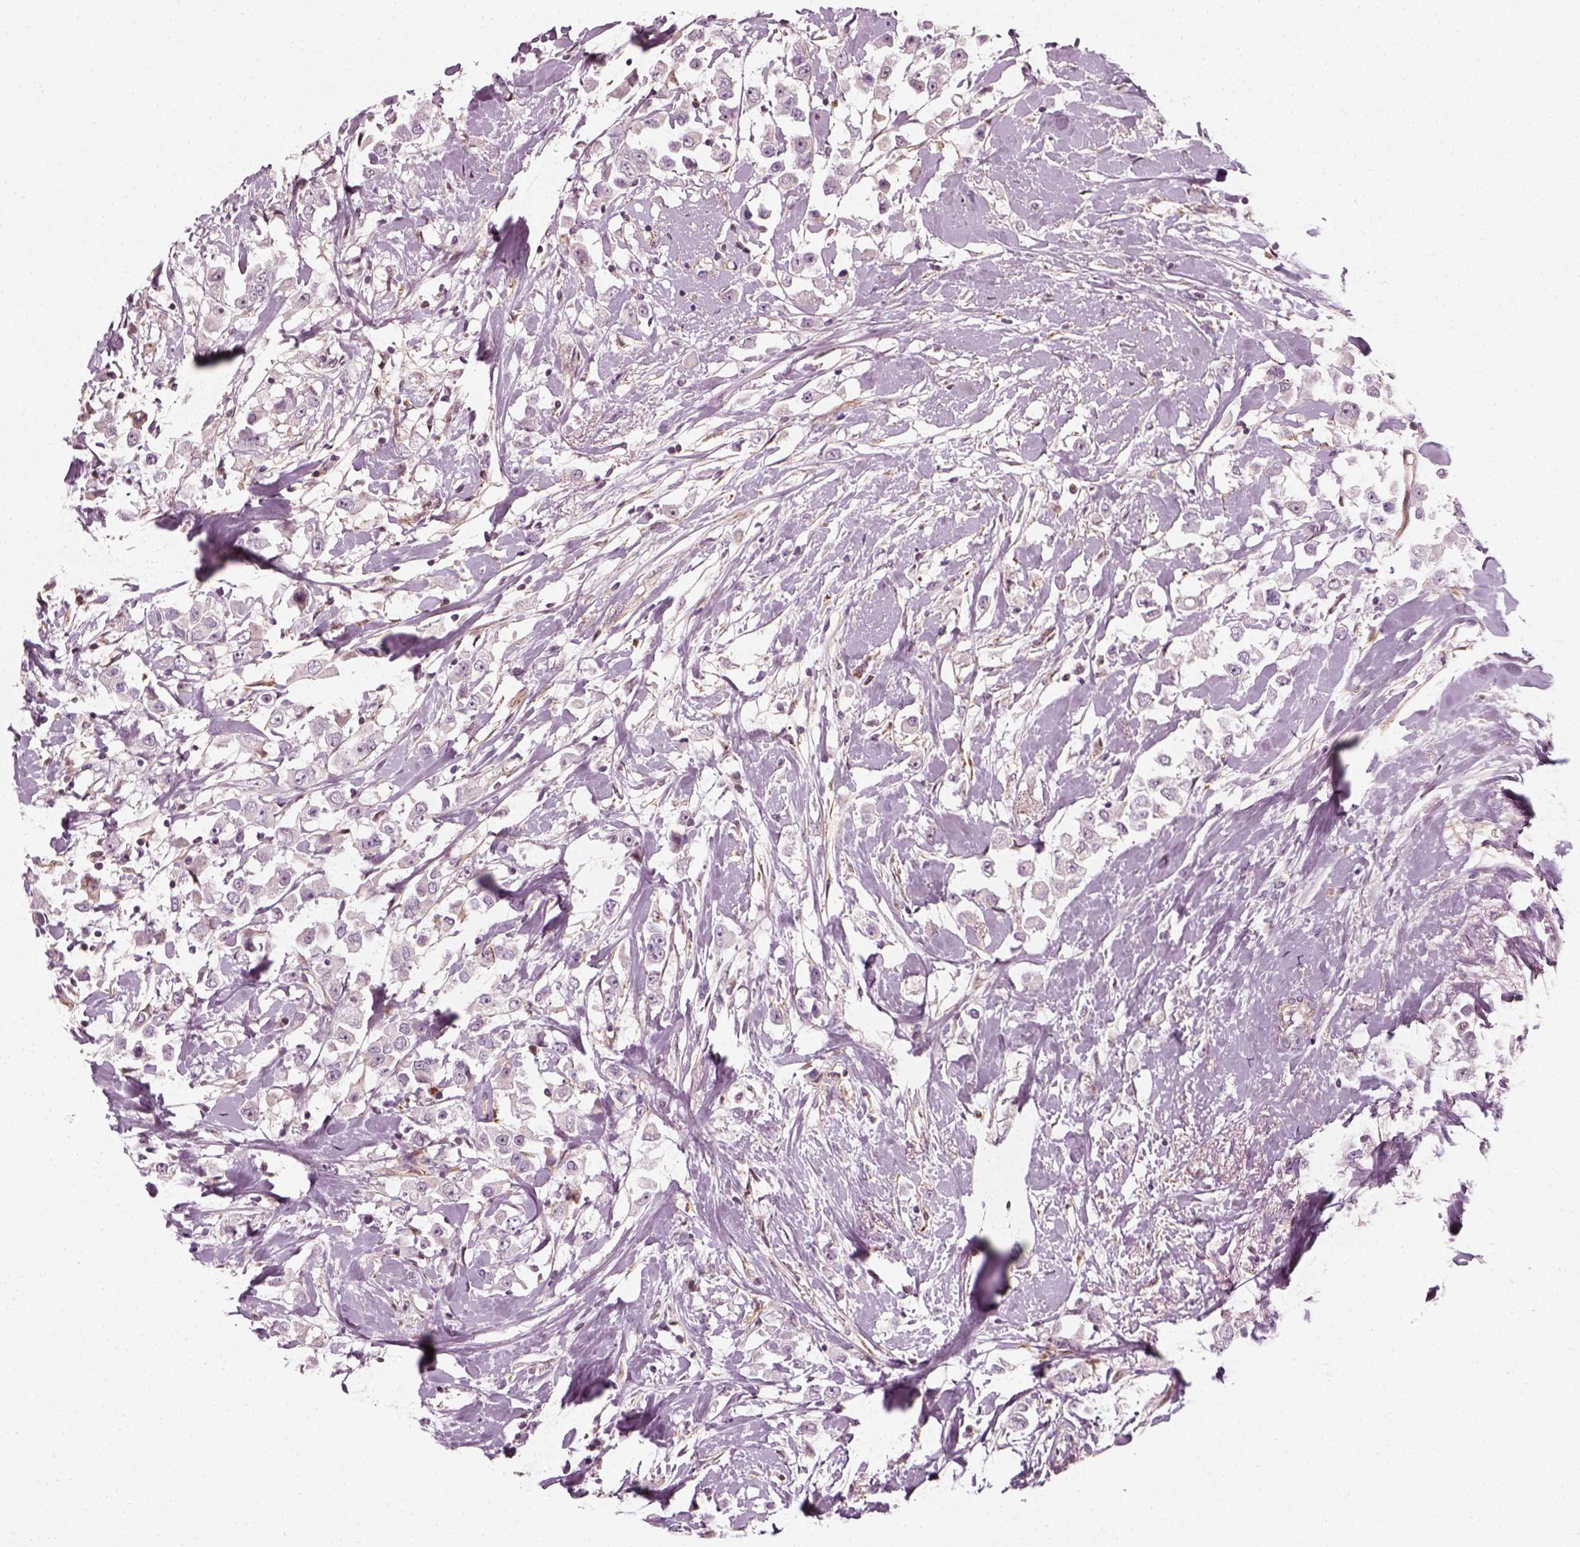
{"staining": {"intensity": "negative", "quantity": "none", "location": "none"}, "tissue": "breast cancer", "cell_type": "Tumor cells", "image_type": "cancer", "snomed": [{"axis": "morphology", "description": "Duct carcinoma"}, {"axis": "topography", "description": "Breast"}], "caption": "Immunohistochemistry histopathology image of human invasive ductal carcinoma (breast) stained for a protein (brown), which exhibits no staining in tumor cells.", "gene": "DNASE1L1", "patient": {"sex": "female", "age": 61}}